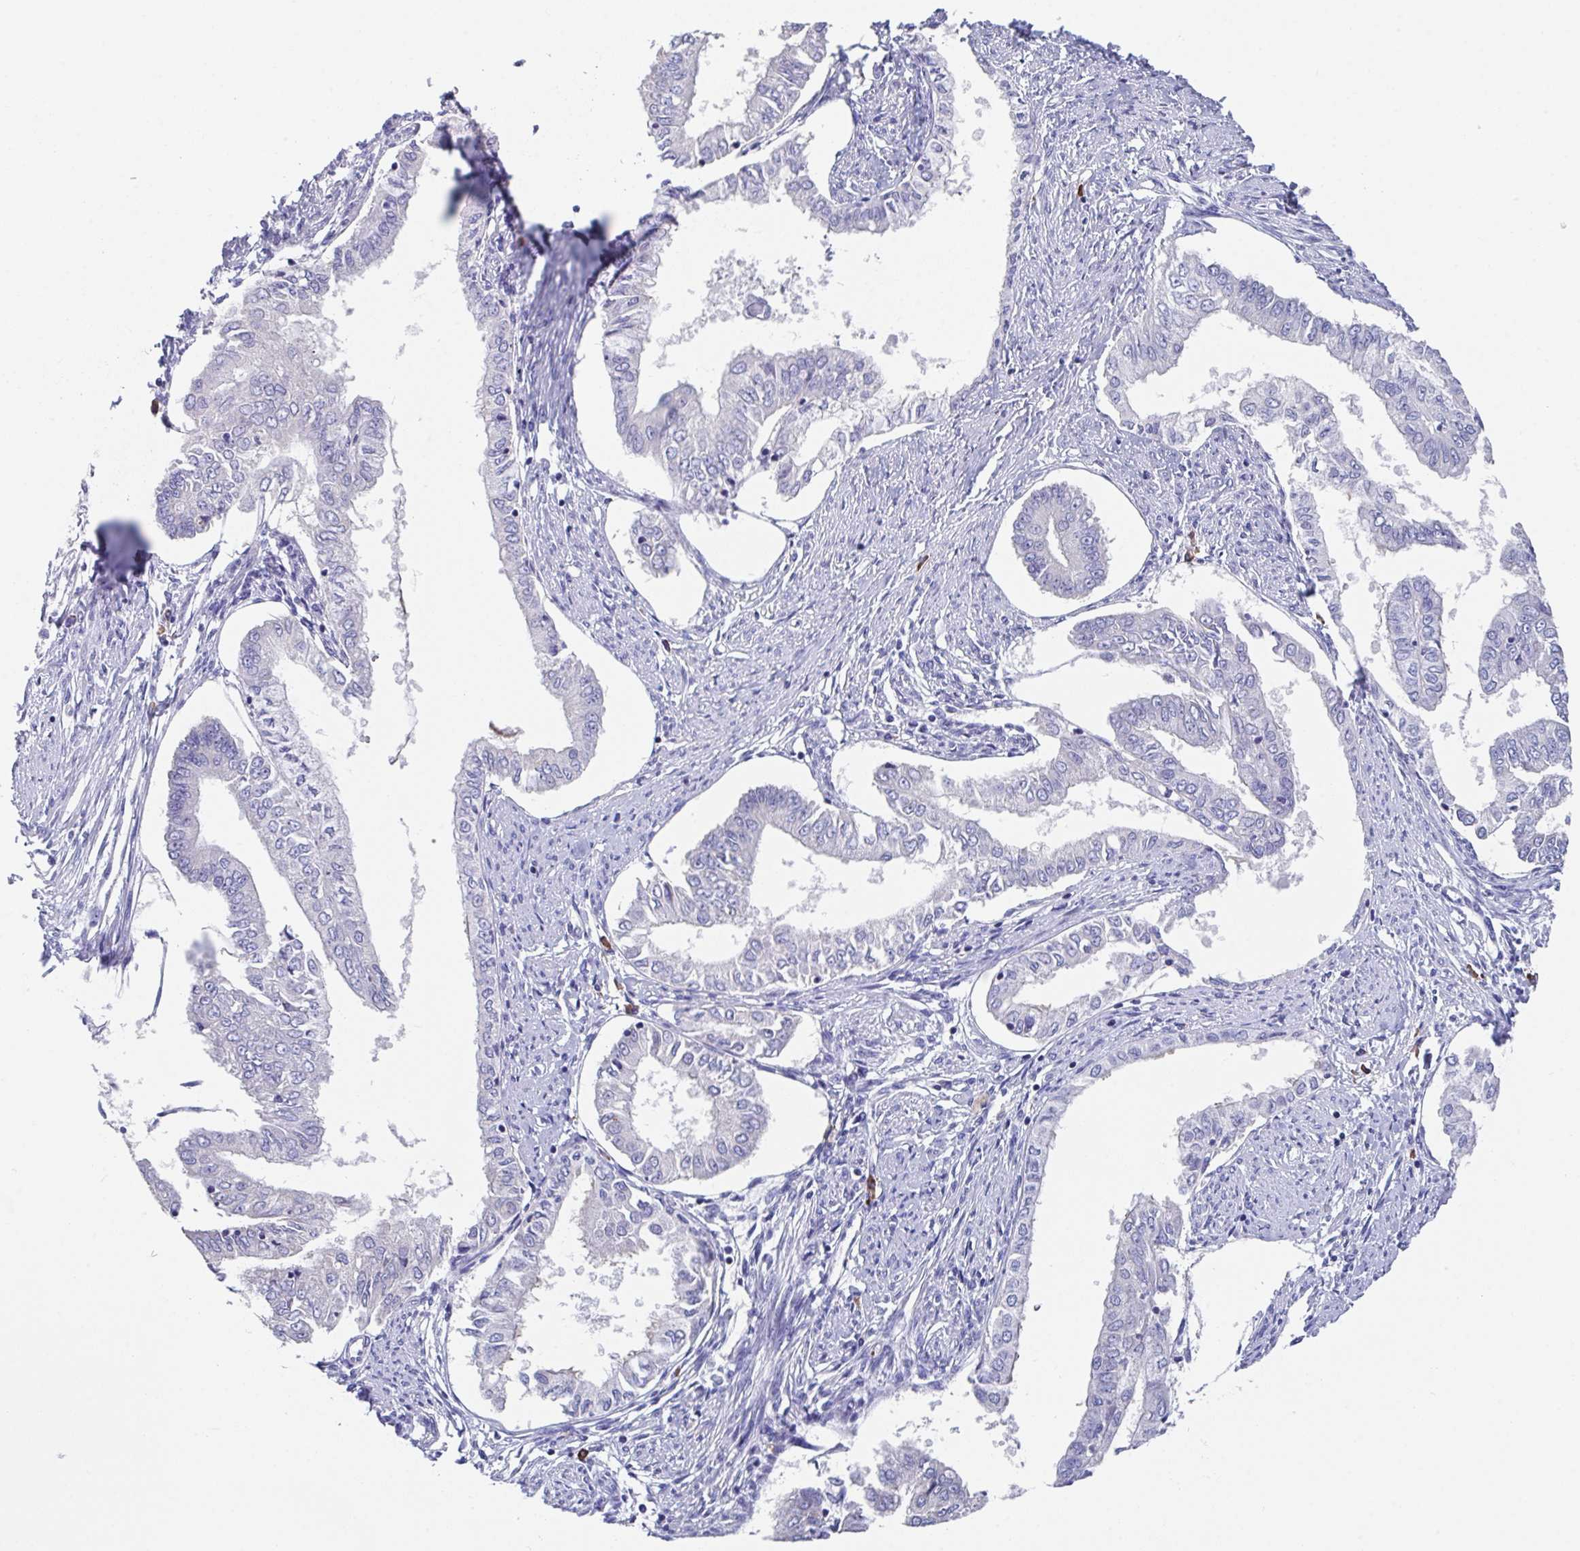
{"staining": {"intensity": "negative", "quantity": "none", "location": "none"}, "tissue": "endometrial cancer", "cell_type": "Tumor cells", "image_type": "cancer", "snomed": [{"axis": "morphology", "description": "Adenocarcinoma, NOS"}, {"axis": "topography", "description": "Endometrium"}], "caption": "There is no significant staining in tumor cells of endometrial cancer (adenocarcinoma).", "gene": "LRRC58", "patient": {"sex": "female", "age": 76}}